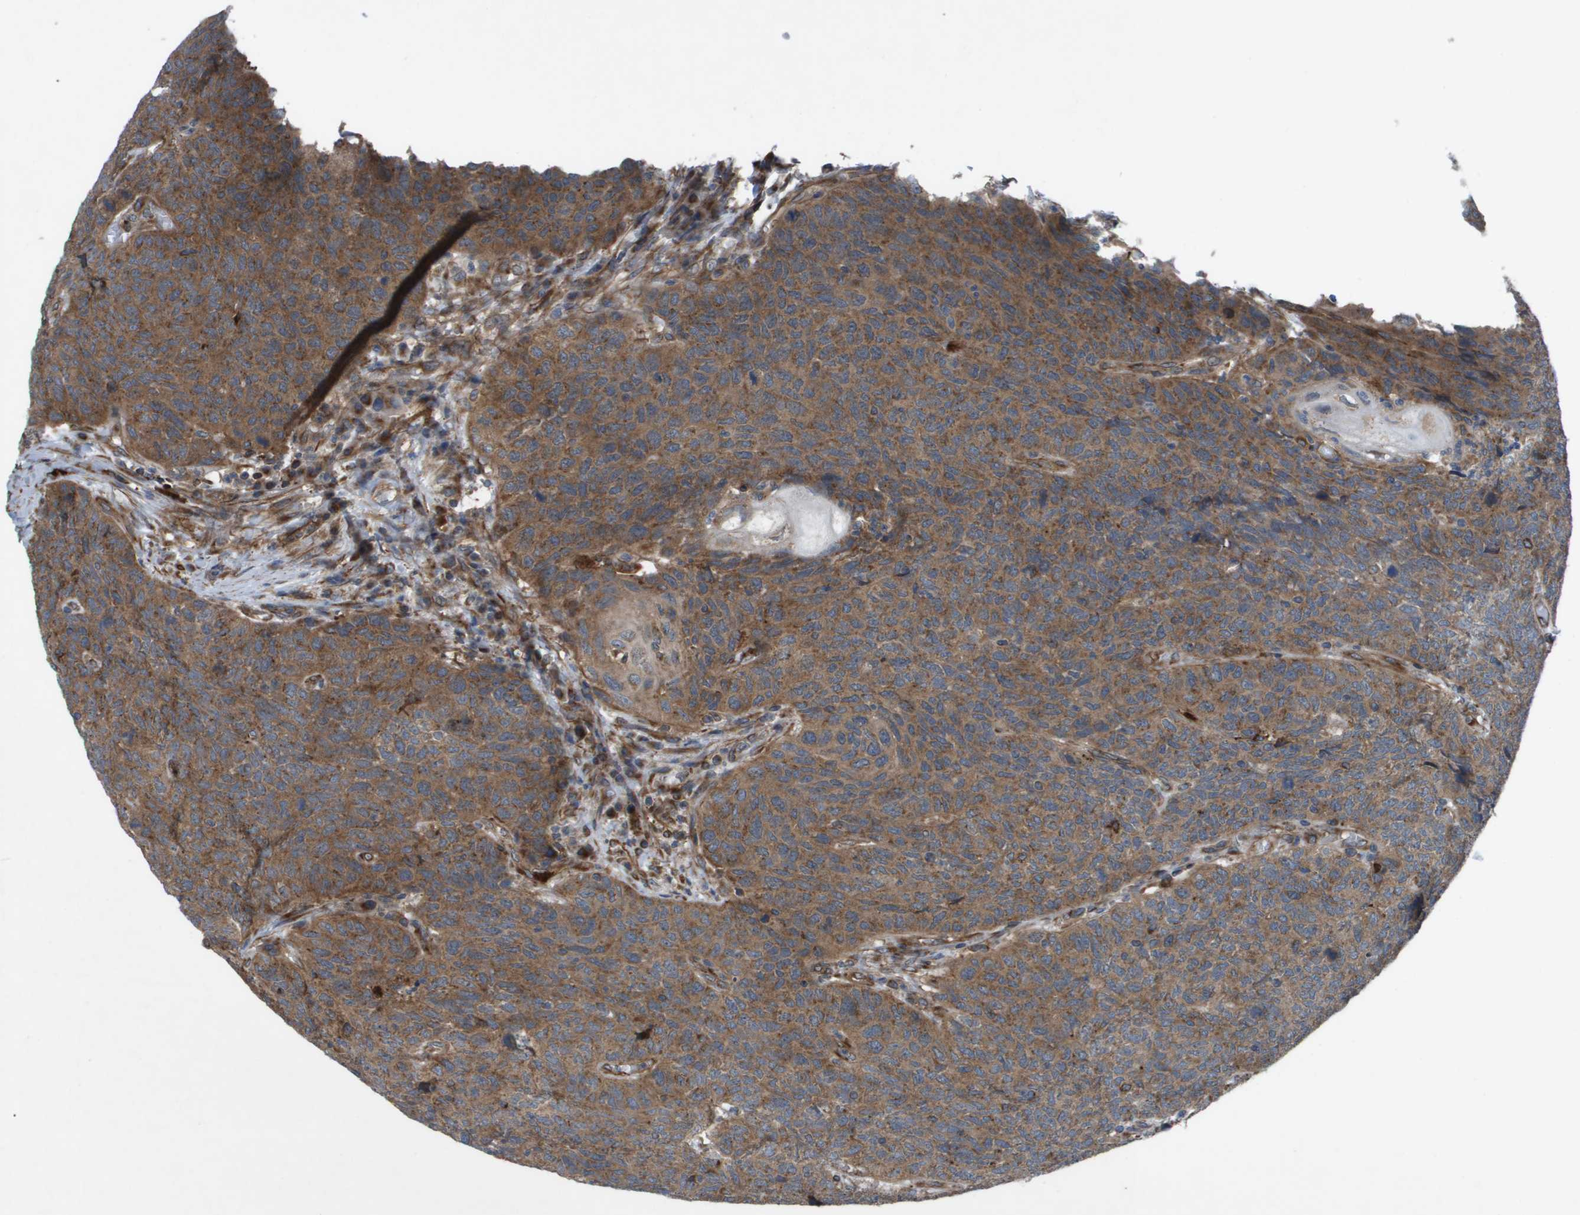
{"staining": {"intensity": "moderate", "quantity": ">75%", "location": "cytoplasmic/membranous"}, "tissue": "head and neck cancer", "cell_type": "Tumor cells", "image_type": "cancer", "snomed": [{"axis": "morphology", "description": "Squamous cell carcinoma, NOS"}, {"axis": "topography", "description": "Head-Neck"}], "caption": "Protein expression analysis of head and neck squamous cell carcinoma shows moderate cytoplasmic/membranous positivity in about >75% of tumor cells.", "gene": "SLC6A9", "patient": {"sex": "male", "age": 66}}